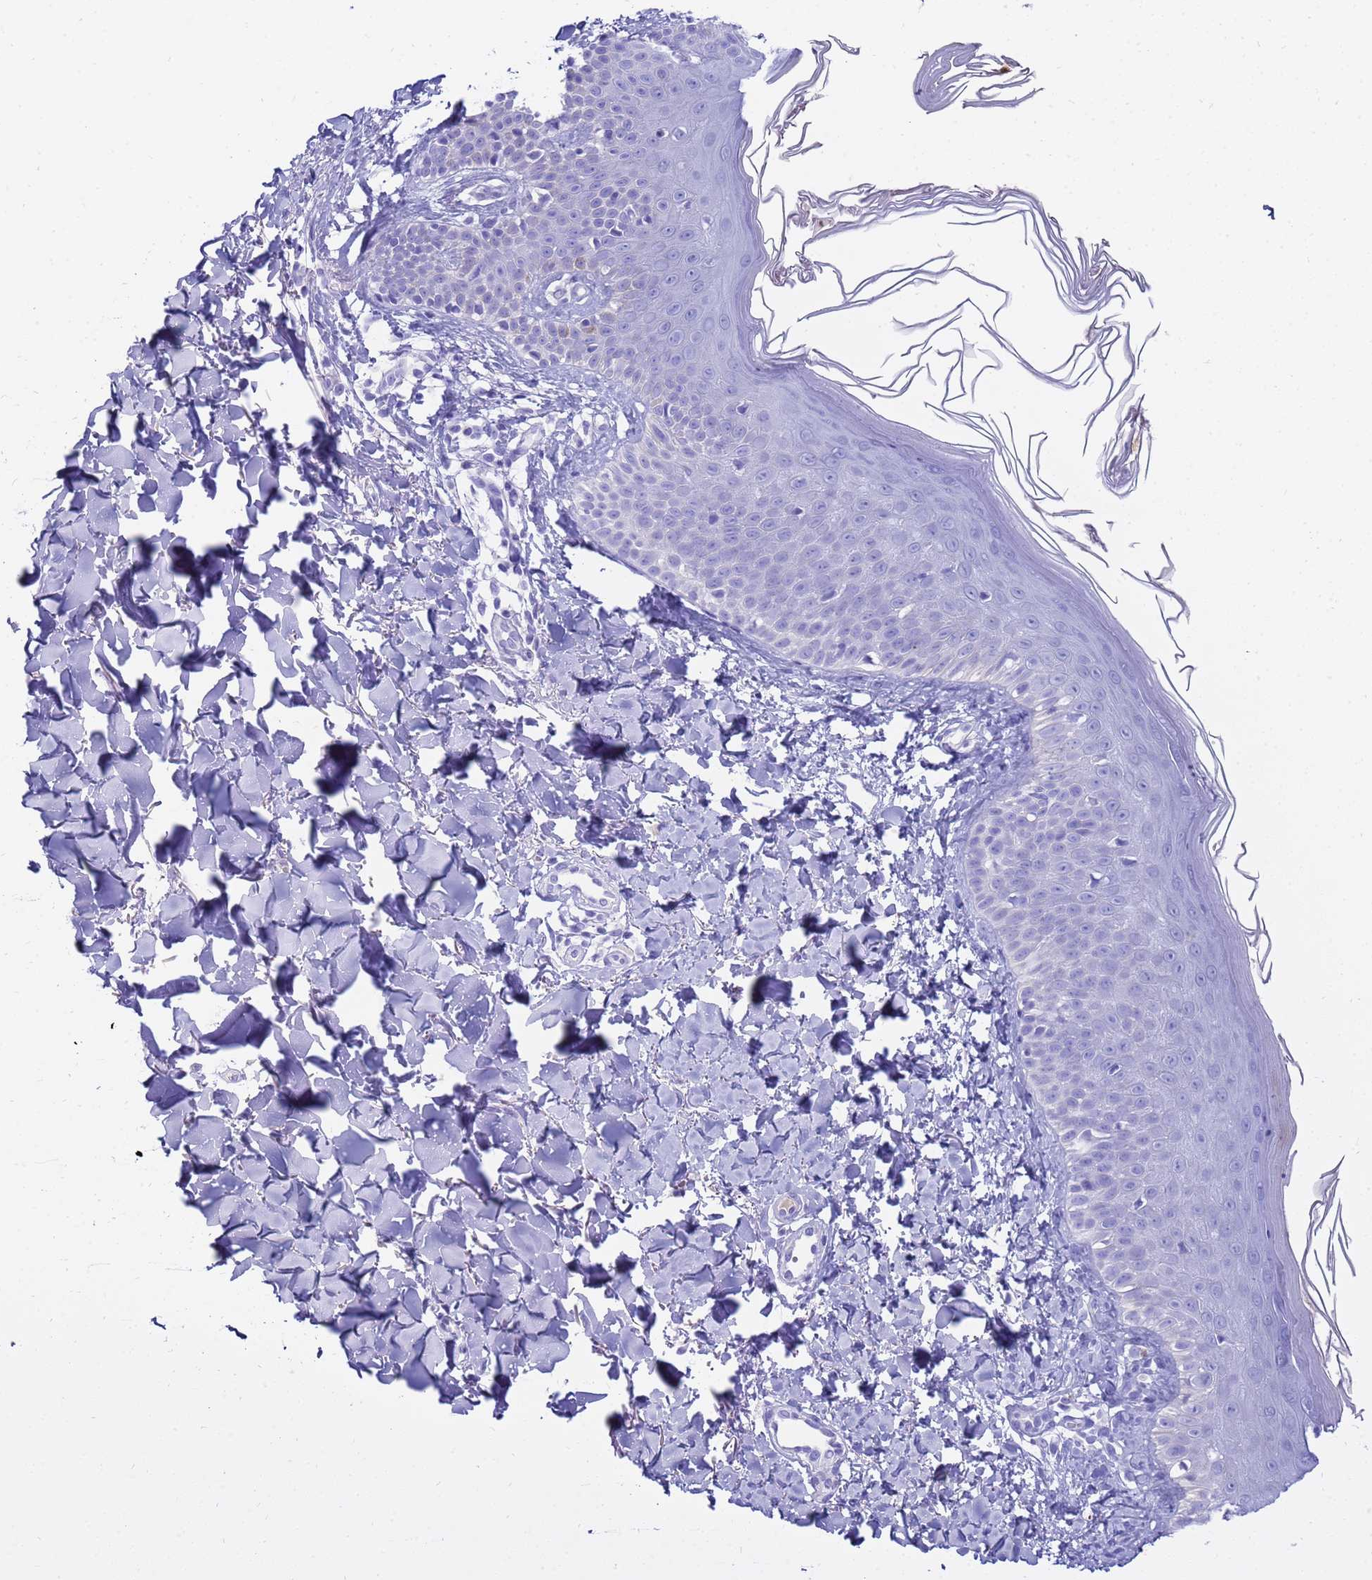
{"staining": {"intensity": "negative", "quantity": "none", "location": "none"}, "tissue": "skin", "cell_type": "Fibroblasts", "image_type": "normal", "snomed": [{"axis": "morphology", "description": "Normal tissue, NOS"}, {"axis": "topography", "description": "Skin"}], "caption": "Fibroblasts are negative for brown protein staining in benign skin. The staining is performed using DAB brown chromogen with nuclei counter-stained in using hematoxylin.", "gene": "SYCN", "patient": {"sex": "male", "age": 52}}